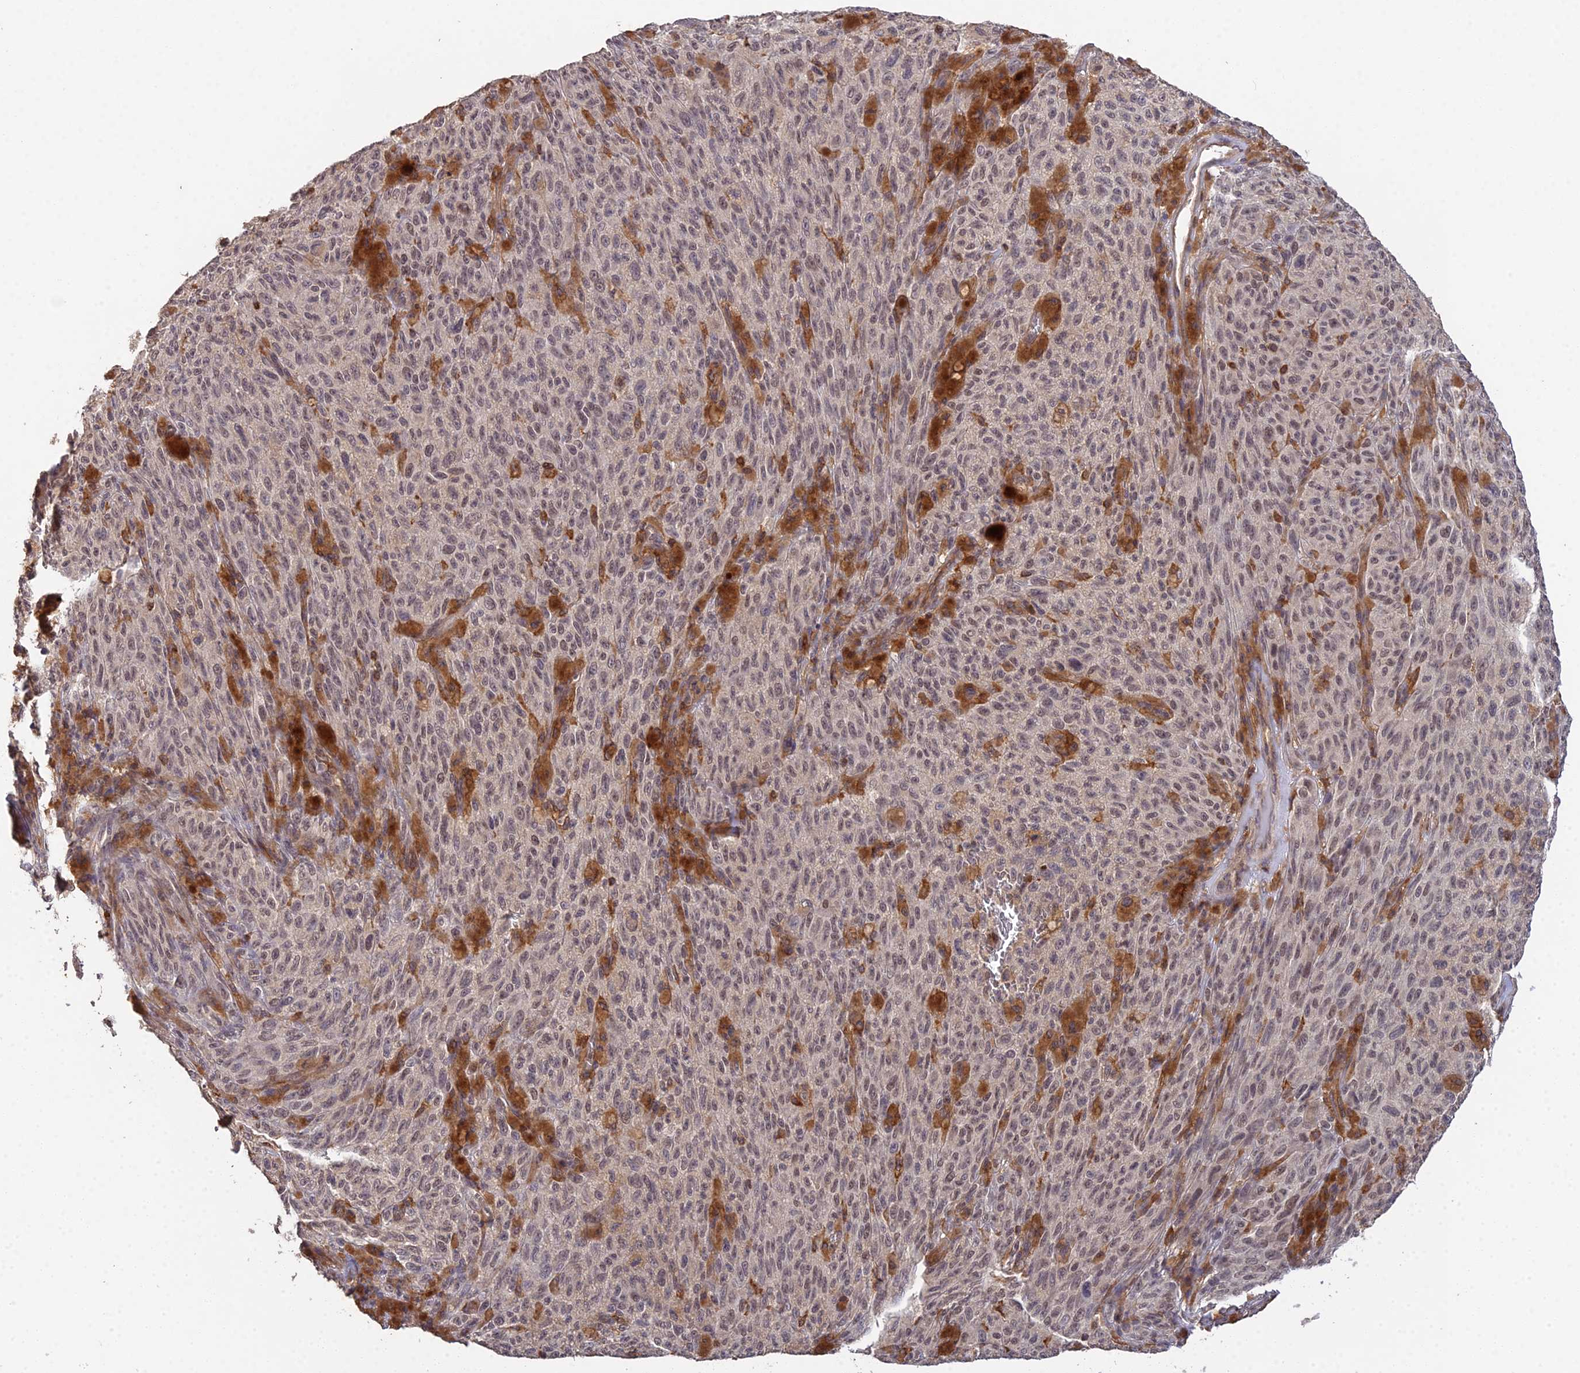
{"staining": {"intensity": "moderate", "quantity": "25%-75%", "location": "nuclear"}, "tissue": "melanoma", "cell_type": "Tumor cells", "image_type": "cancer", "snomed": [{"axis": "morphology", "description": "Malignant melanoma, NOS"}, {"axis": "topography", "description": "Skin"}], "caption": "The histopathology image demonstrates staining of malignant melanoma, revealing moderate nuclear protein positivity (brown color) within tumor cells.", "gene": "TPRX1", "patient": {"sex": "female", "age": 82}}